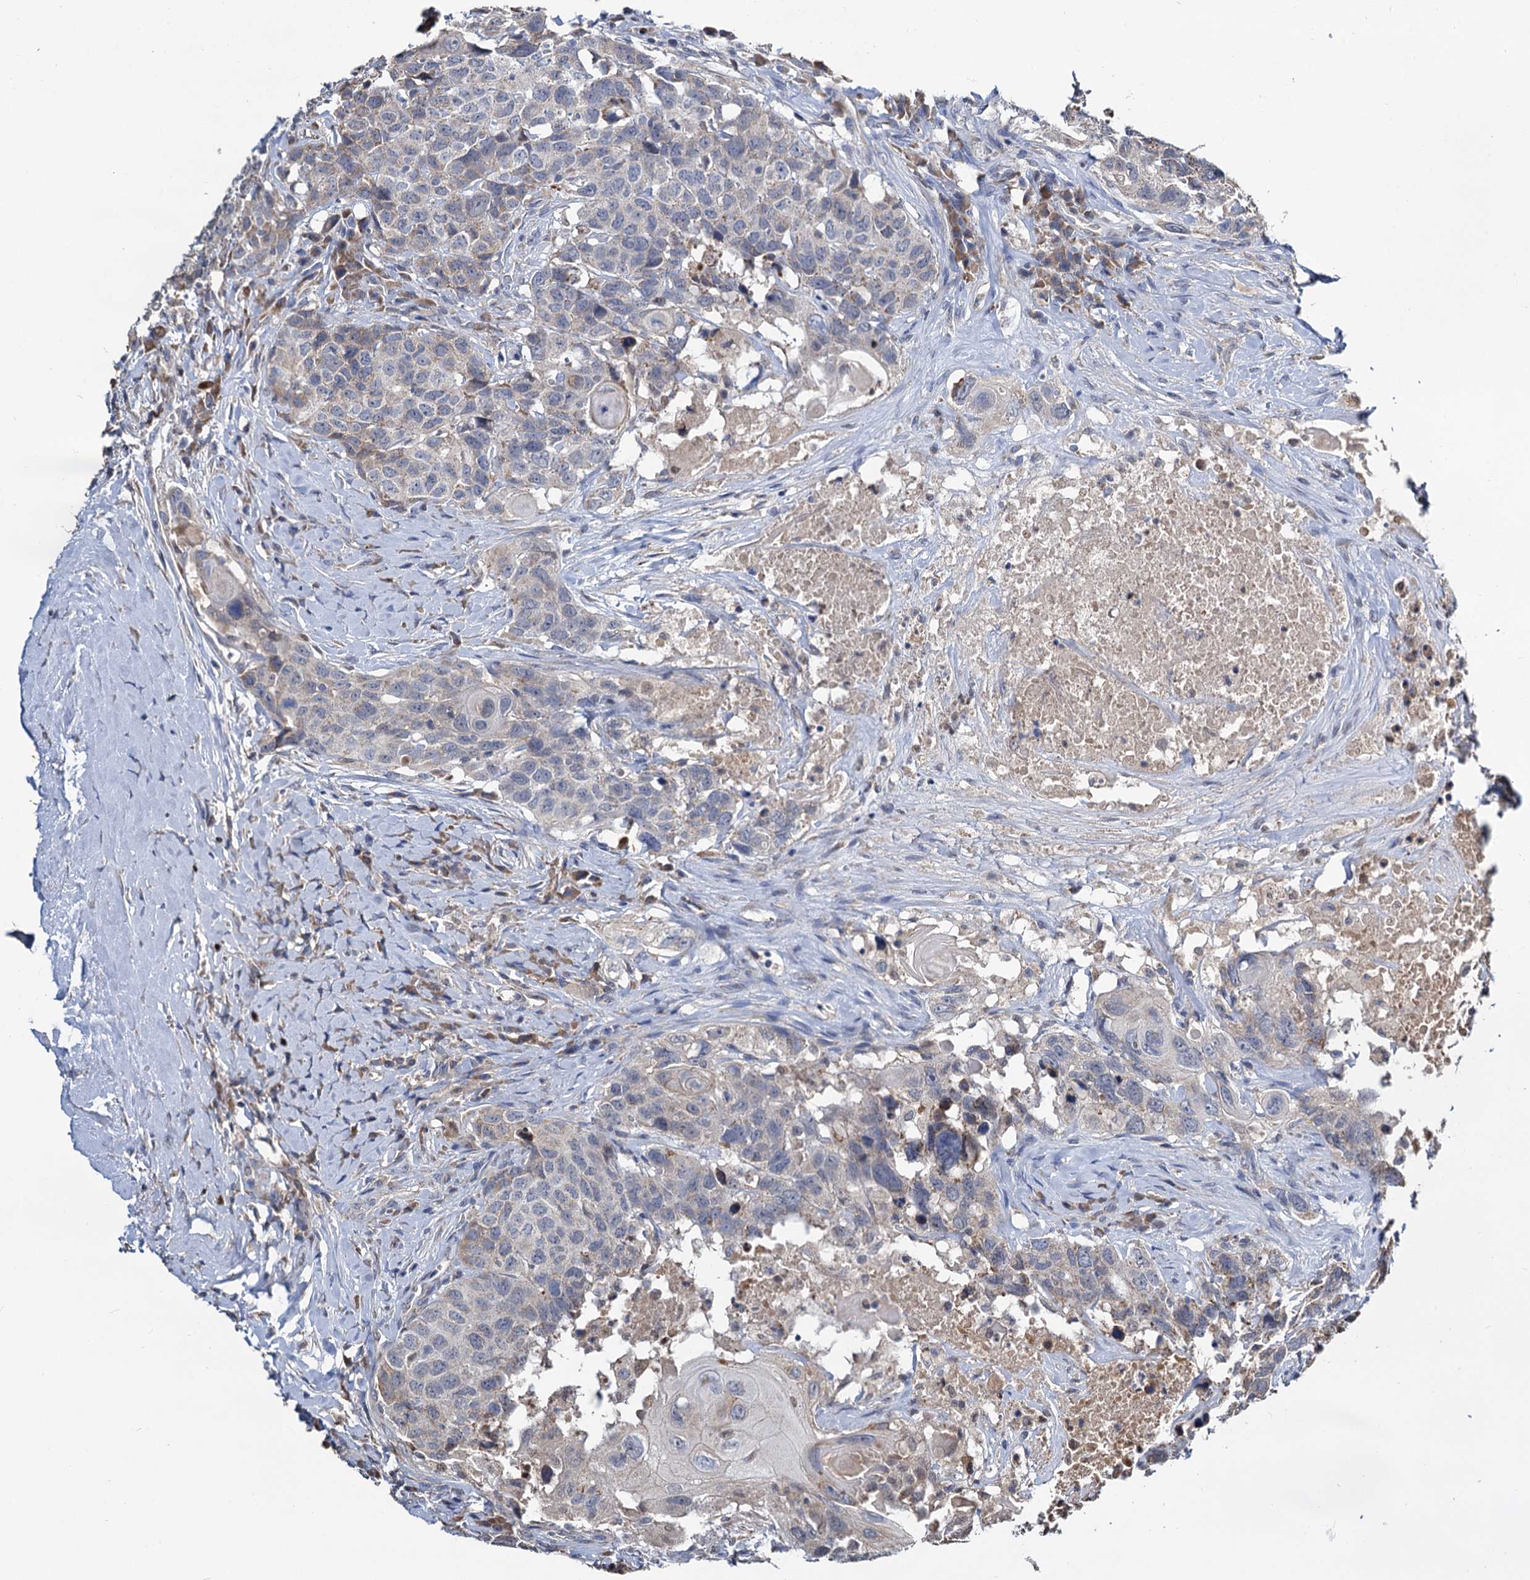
{"staining": {"intensity": "negative", "quantity": "none", "location": "none"}, "tissue": "head and neck cancer", "cell_type": "Tumor cells", "image_type": "cancer", "snomed": [{"axis": "morphology", "description": "Squamous cell carcinoma, NOS"}, {"axis": "topography", "description": "Head-Neck"}], "caption": "A micrograph of head and neck cancer stained for a protein reveals no brown staining in tumor cells.", "gene": "ALKBH7", "patient": {"sex": "male", "age": 66}}